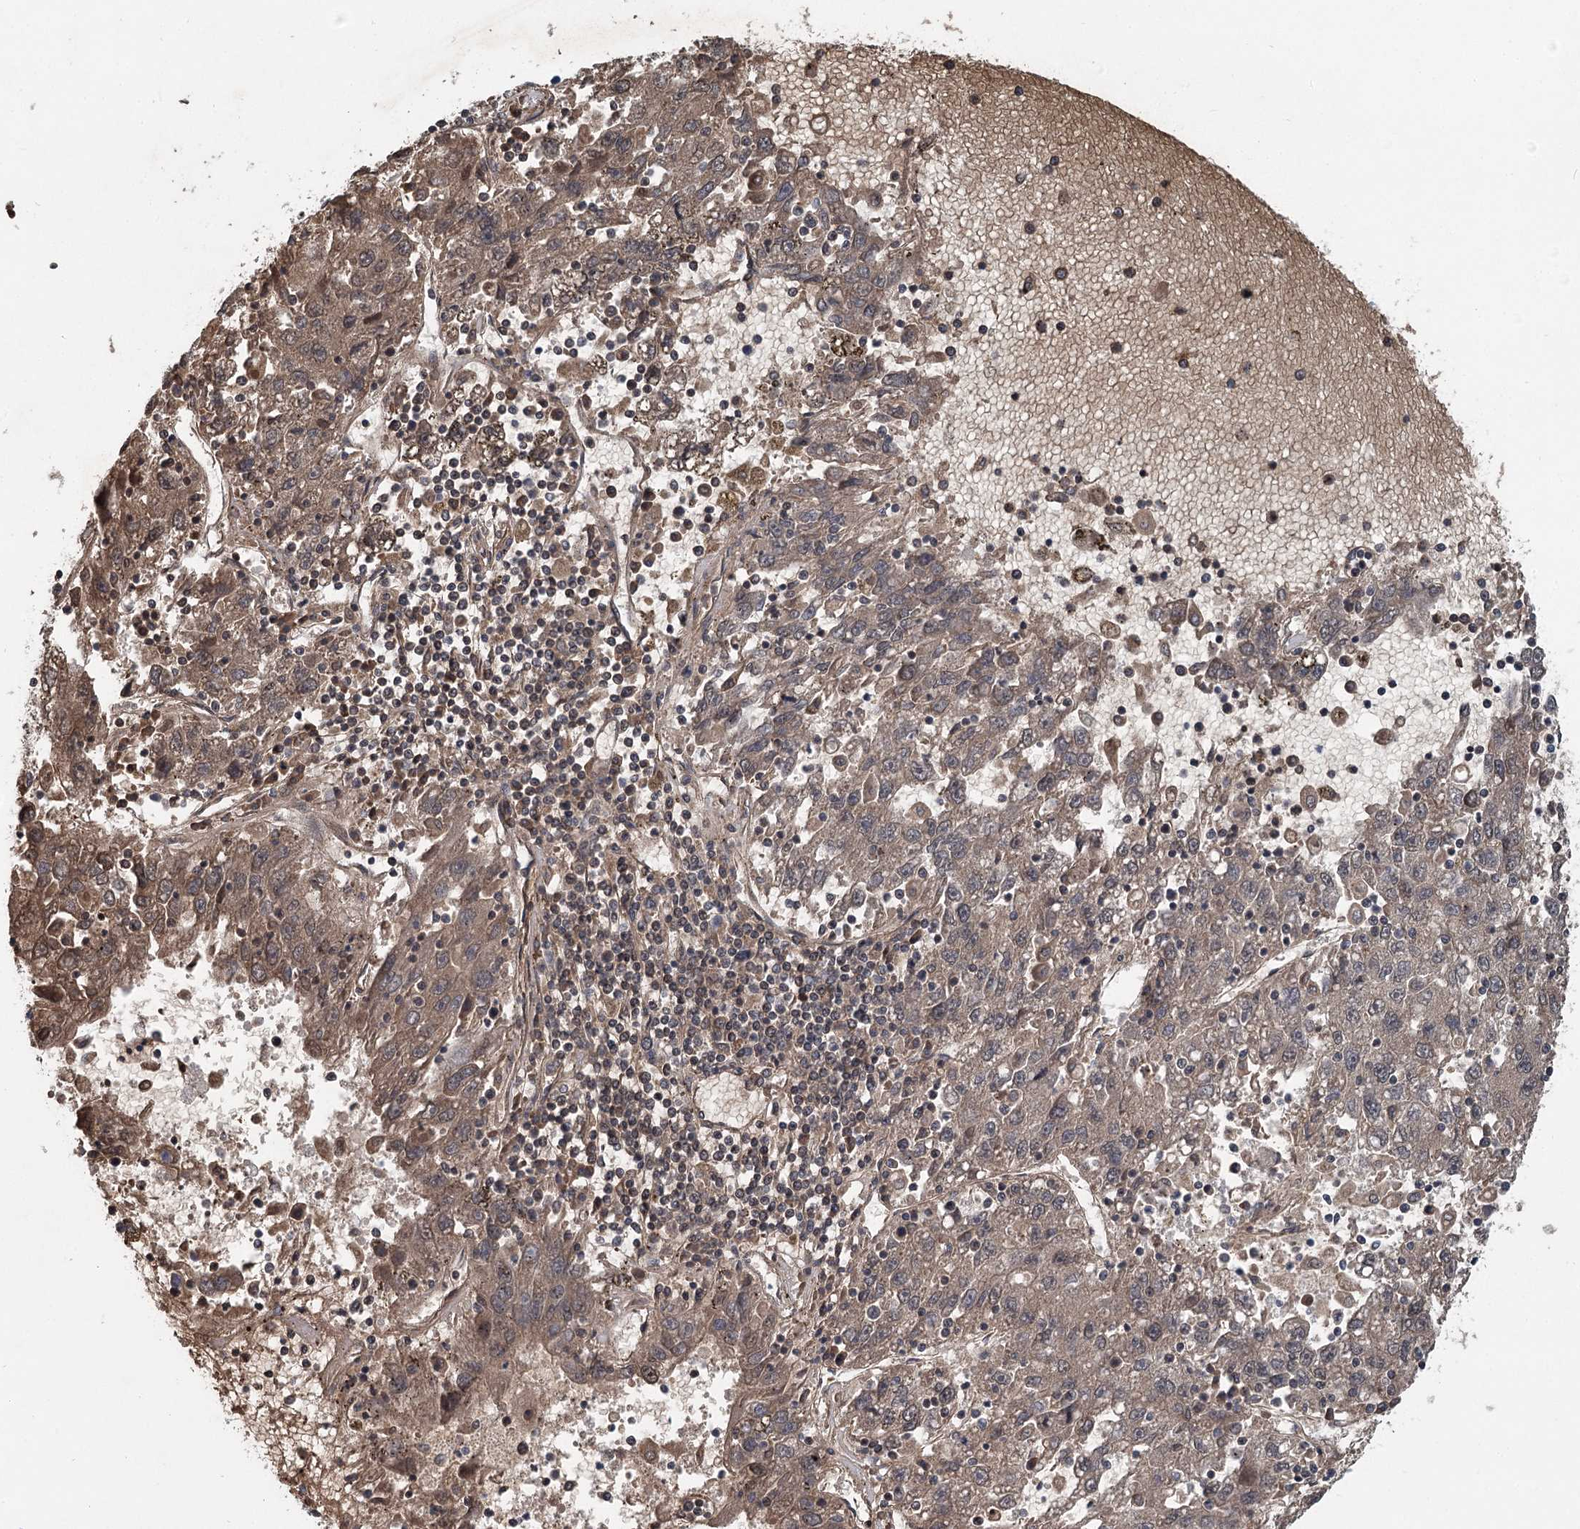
{"staining": {"intensity": "weak", "quantity": ">75%", "location": "cytoplasmic/membranous"}, "tissue": "liver cancer", "cell_type": "Tumor cells", "image_type": "cancer", "snomed": [{"axis": "morphology", "description": "Carcinoma, Hepatocellular, NOS"}, {"axis": "topography", "description": "Liver"}], "caption": "Immunohistochemical staining of human hepatocellular carcinoma (liver) shows weak cytoplasmic/membranous protein positivity in approximately >75% of tumor cells.", "gene": "IQSEC1", "patient": {"sex": "male", "age": 49}}